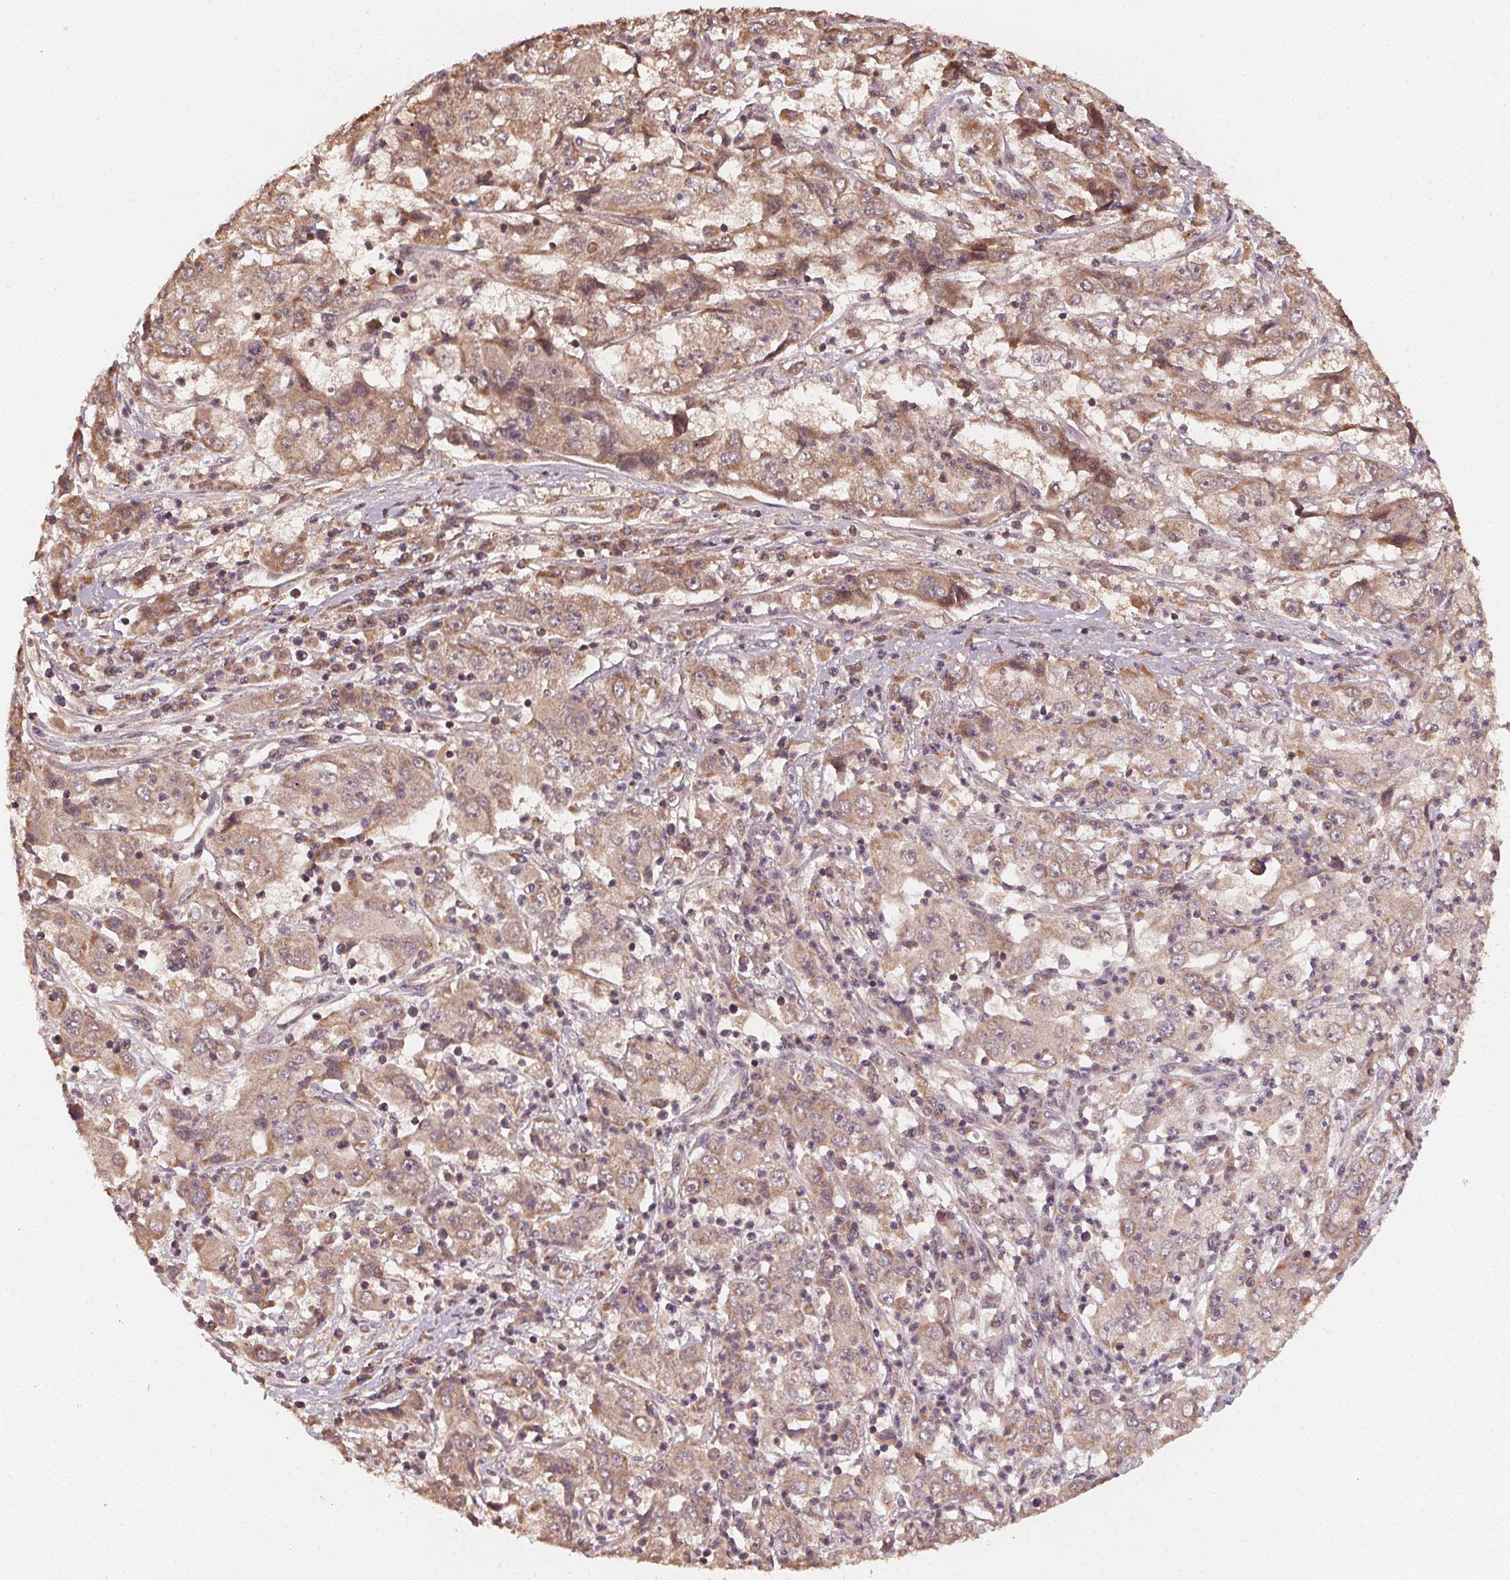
{"staining": {"intensity": "moderate", "quantity": ">75%", "location": "cytoplasmic/membranous"}, "tissue": "cervical cancer", "cell_type": "Tumor cells", "image_type": "cancer", "snomed": [{"axis": "morphology", "description": "Squamous cell carcinoma, NOS"}, {"axis": "topography", "description": "Cervix"}], "caption": "IHC (DAB) staining of human squamous cell carcinoma (cervical) demonstrates moderate cytoplasmic/membranous protein staining in approximately >75% of tumor cells. Nuclei are stained in blue.", "gene": "WBP2", "patient": {"sex": "female", "age": 36}}